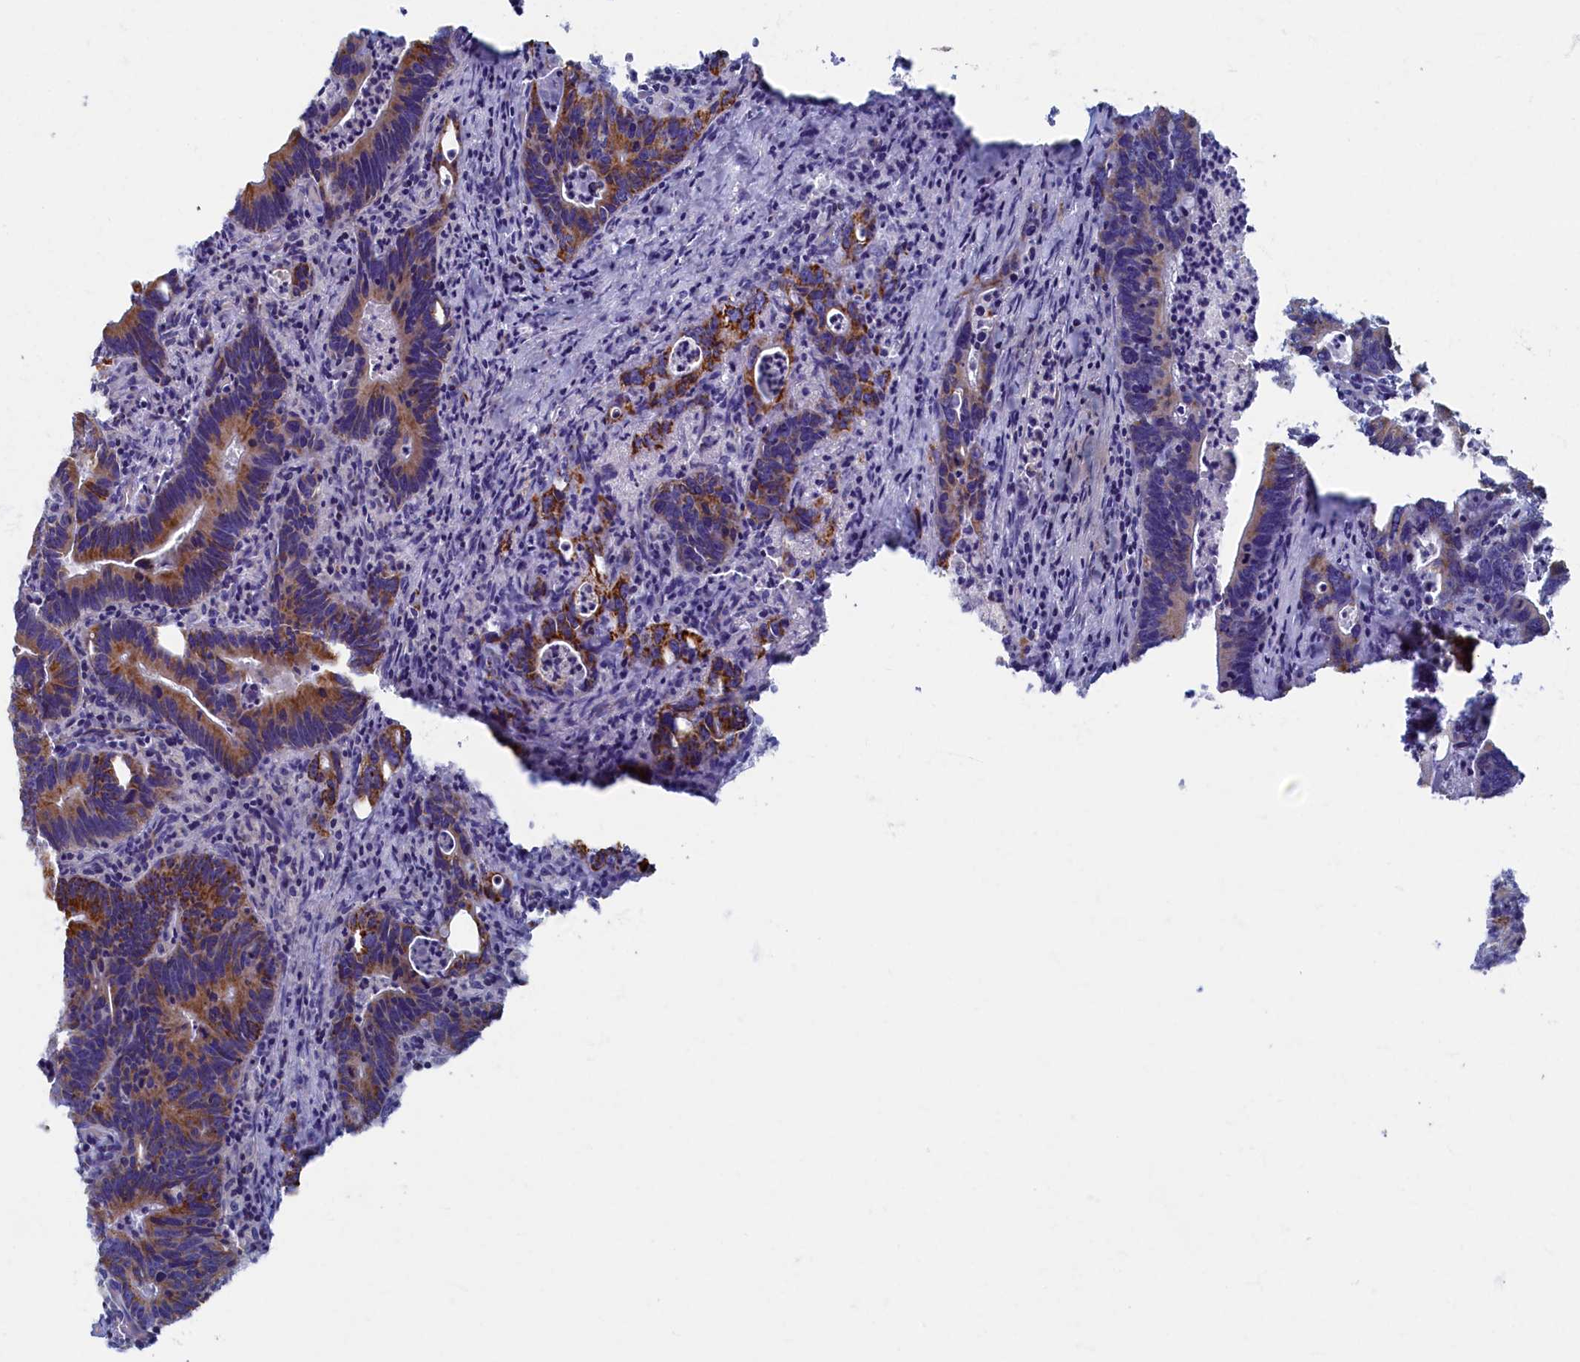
{"staining": {"intensity": "moderate", "quantity": ">75%", "location": "cytoplasmic/membranous"}, "tissue": "colorectal cancer", "cell_type": "Tumor cells", "image_type": "cancer", "snomed": [{"axis": "morphology", "description": "Adenocarcinoma, NOS"}, {"axis": "topography", "description": "Colon"}], "caption": "Immunohistochemical staining of human colorectal cancer exhibits medium levels of moderate cytoplasmic/membranous staining in approximately >75% of tumor cells. Immunohistochemistry stains the protein of interest in brown and the nuclei are stained blue.", "gene": "OCIAD2", "patient": {"sex": "female", "age": 75}}